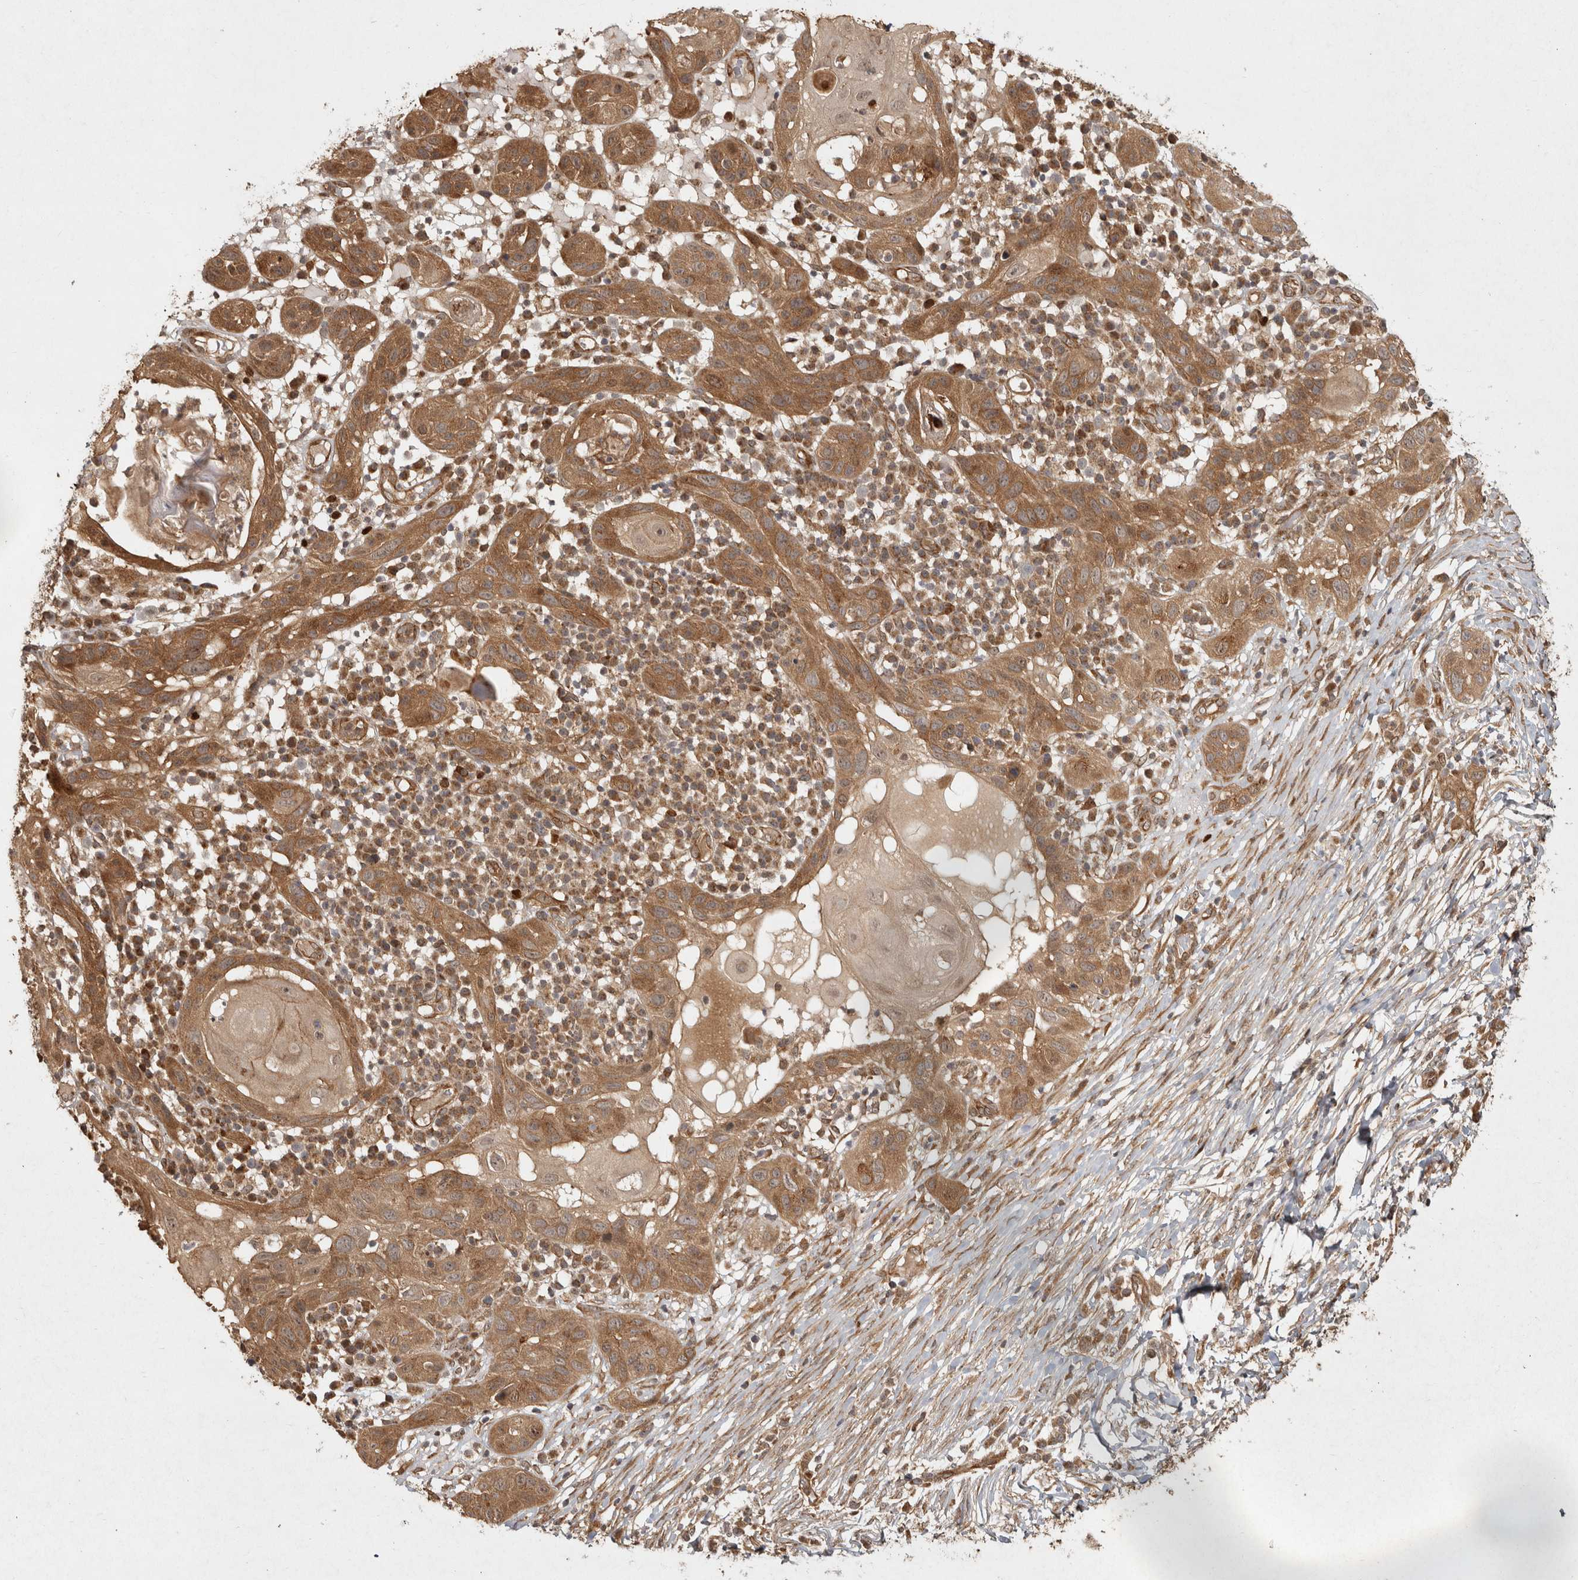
{"staining": {"intensity": "moderate", "quantity": ">75%", "location": "cytoplasmic/membranous"}, "tissue": "skin cancer", "cell_type": "Tumor cells", "image_type": "cancer", "snomed": [{"axis": "morphology", "description": "Normal tissue, NOS"}, {"axis": "morphology", "description": "Squamous cell carcinoma, NOS"}, {"axis": "topography", "description": "Skin"}], "caption": "A medium amount of moderate cytoplasmic/membranous staining is seen in approximately >75% of tumor cells in skin cancer tissue.", "gene": "CAMSAP2", "patient": {"sex": "female", "age": 96}}